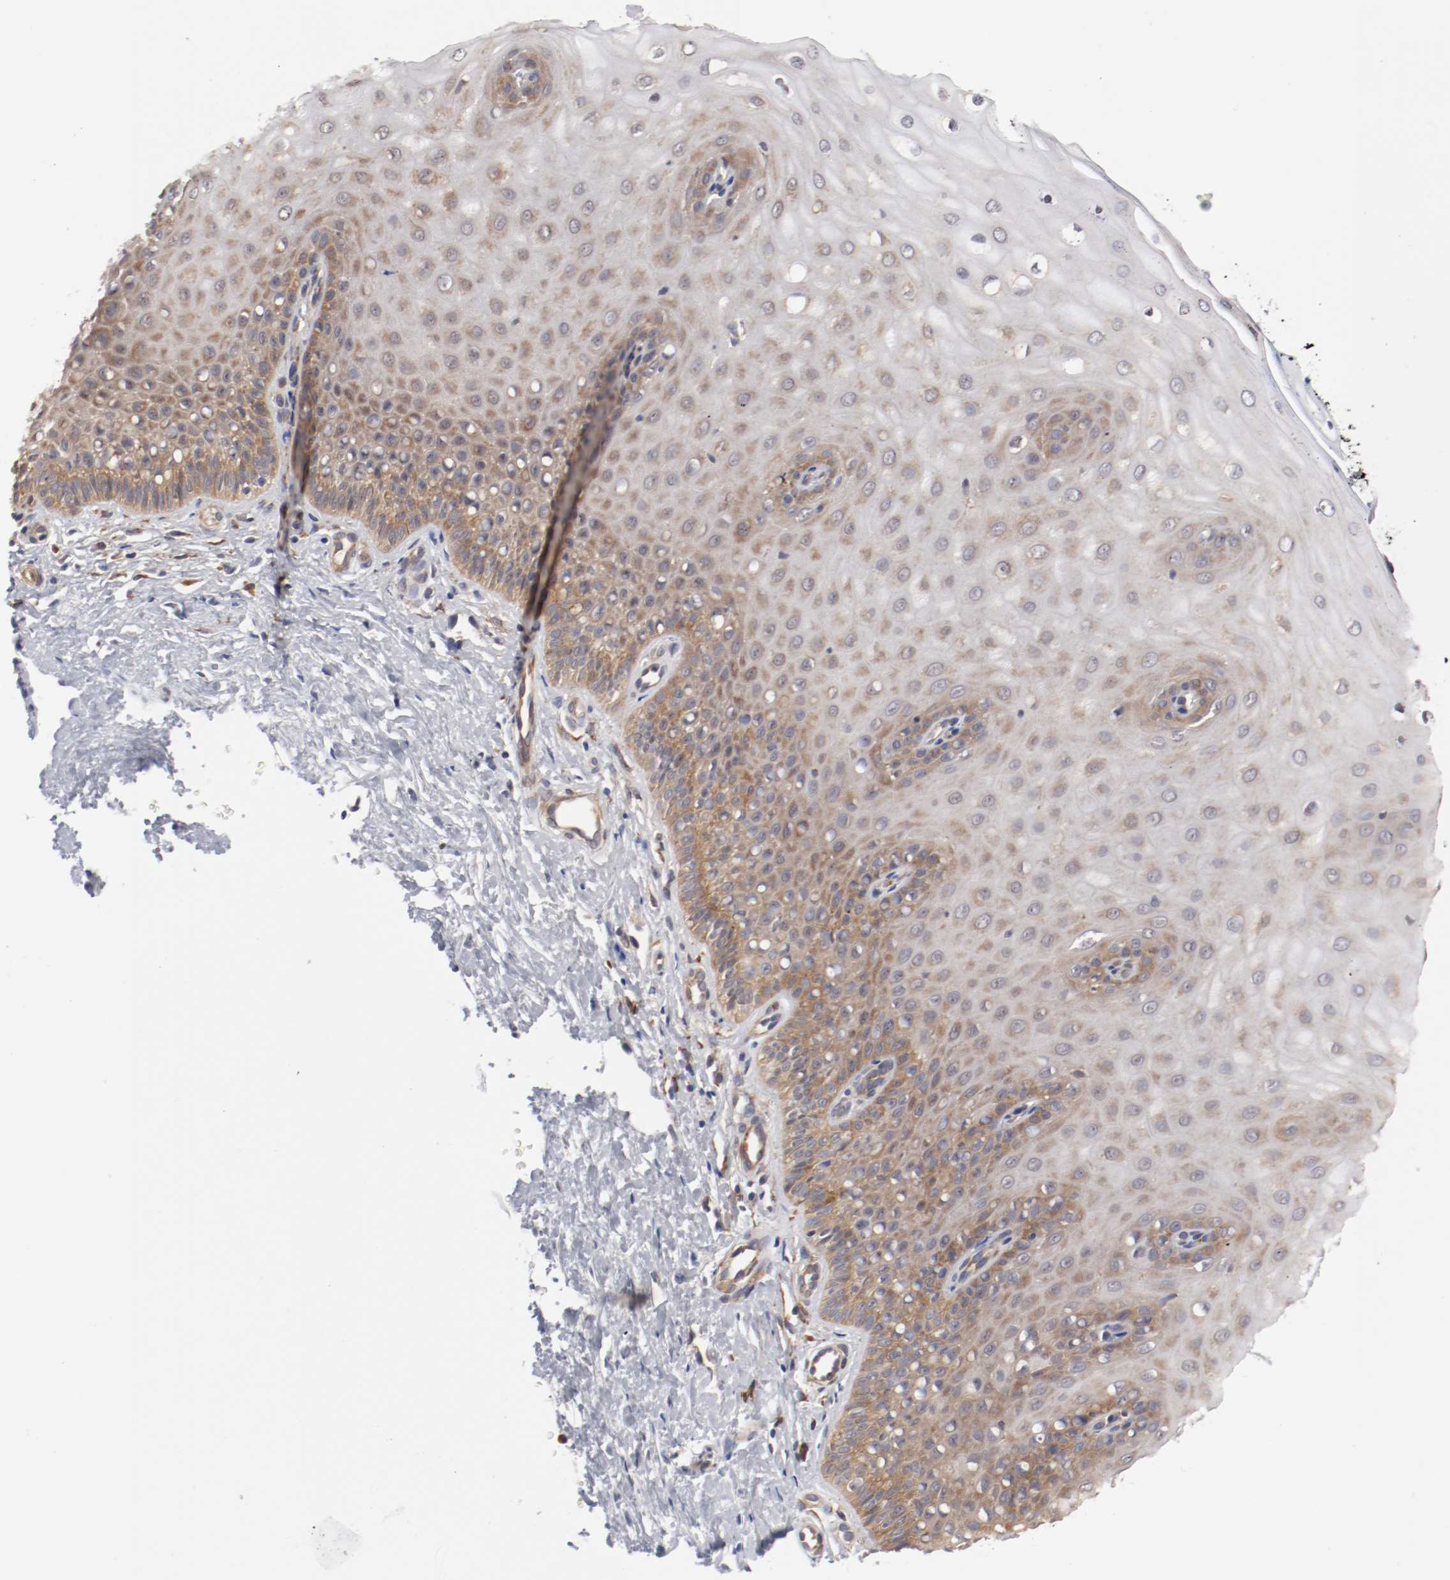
{"staining": {"intensity": "moderate", "quantity": ">75%", "location": "cytoplasmic/membranous"}, "tissue": "cervix", "cell_type": "Glandular cells", "image_type": "normal", "snomed": [{"axis": "morphology", "description": "Normal tissue, NOS"}, {"axis": "topography", "description": "Cervix"}], "caption": "The micrograph demonstrates staining of unremarkable cervix, revealing moderate cytoplasmic/membranous protein positivity (brown color) within glandular cells.", "gene": "FKBP3", "patient": {"sex": "female", "age": 55}}